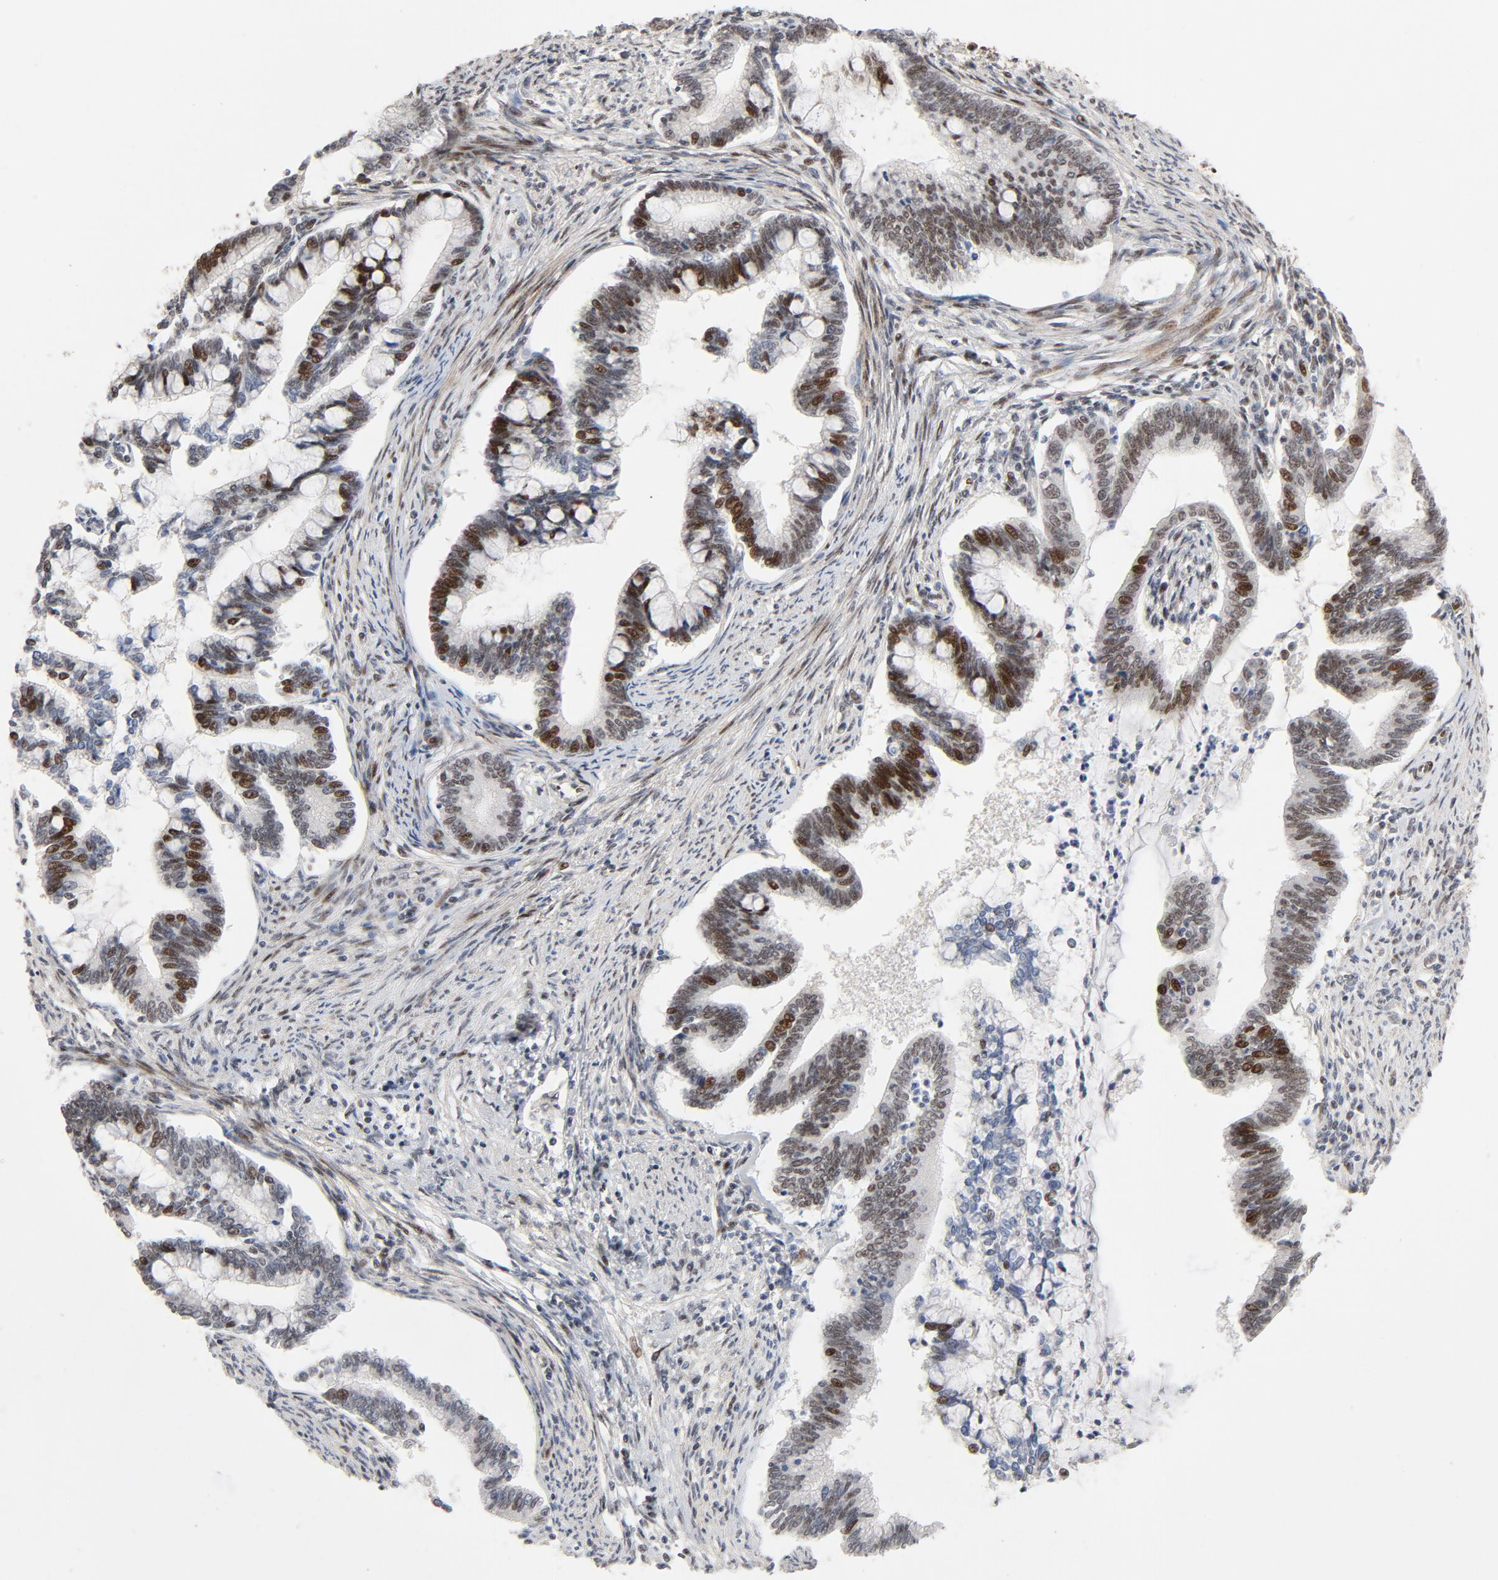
{"staining": {"intensity": "strong", "quantity": "25%-75%", "location": "nuclear"}, "tissue": "cervical cancer", "cell_type": "Tumor cells", "image_type": "cancer", "snomed": [{"axis": "morphology", "description": "Adenocarcinoma, NOS"}, {"axis": "topography", "description": "Cervix"}], "caption": "Immunohistochemistry (DAB) staining of human cervical adenocarcinoma demonstrates strong nuclear protein expression in approximately 25%-75% of tumor cells.", "gene": "GTF2I", "patient": {"sex": "female", "age": 36}}